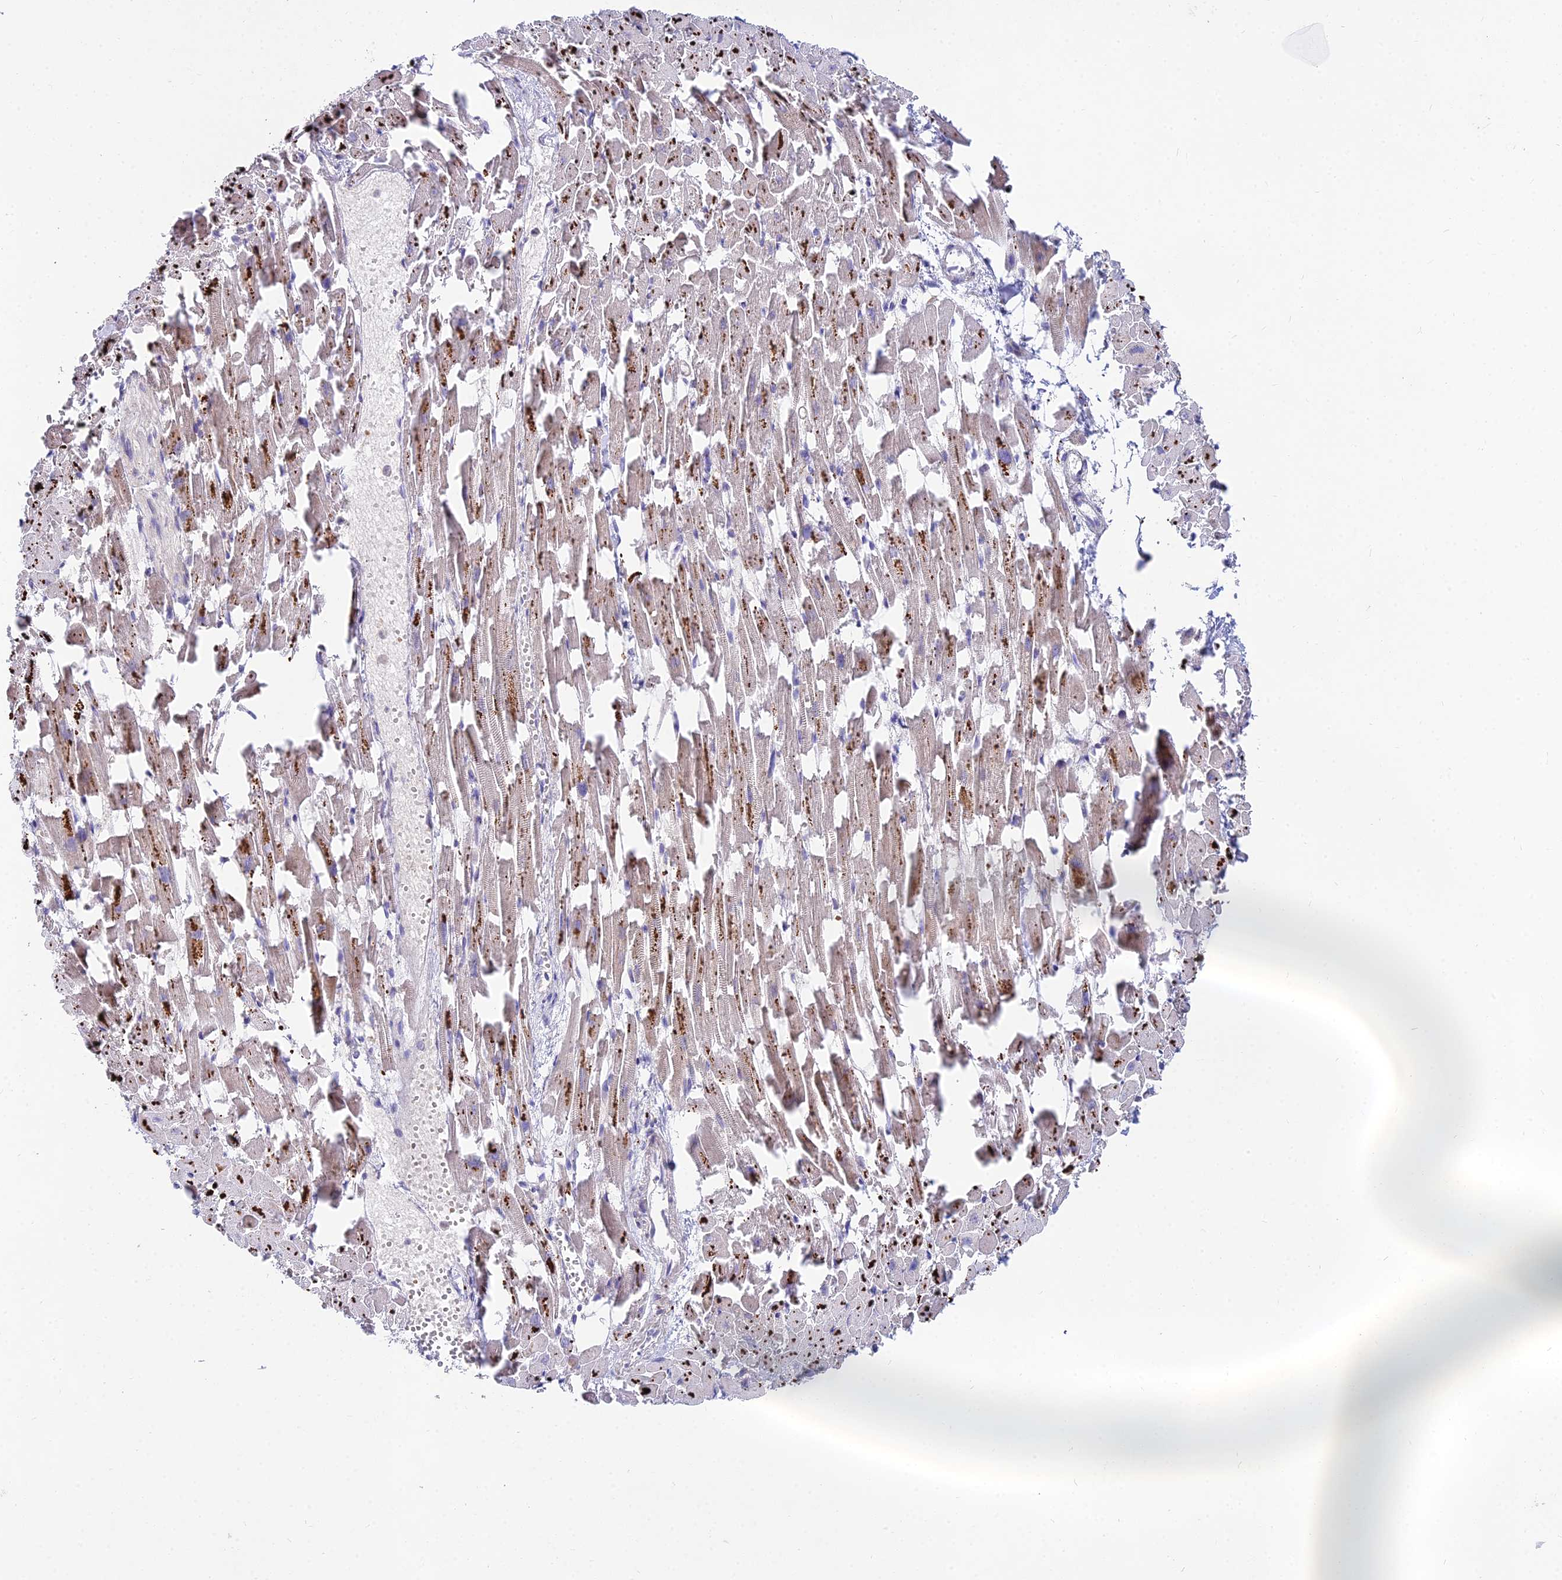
{"staining": {"intensity": "moderate", "quantity": ">75%", "location": "cytoplasmic/membranous"}, "tissue": "heart muscle", "cell_type": "Cardiomyocytes", "image_type": "normal", "snomed": [{"axis": "morphology", "description": "Normal tissue, NOS"}, {"axis": "topography", "description": "Heart"}], "caption": "Protein expression analysis of benign human heart muscle reveals moderate cytoplasmic/membranous positivity in about >75% of cardiomyocytes. (DAB = brown stain, brightfield microscopy at high magnification).", "gene": "WDR43", "patient": {"sex": "female", "age": 64}}